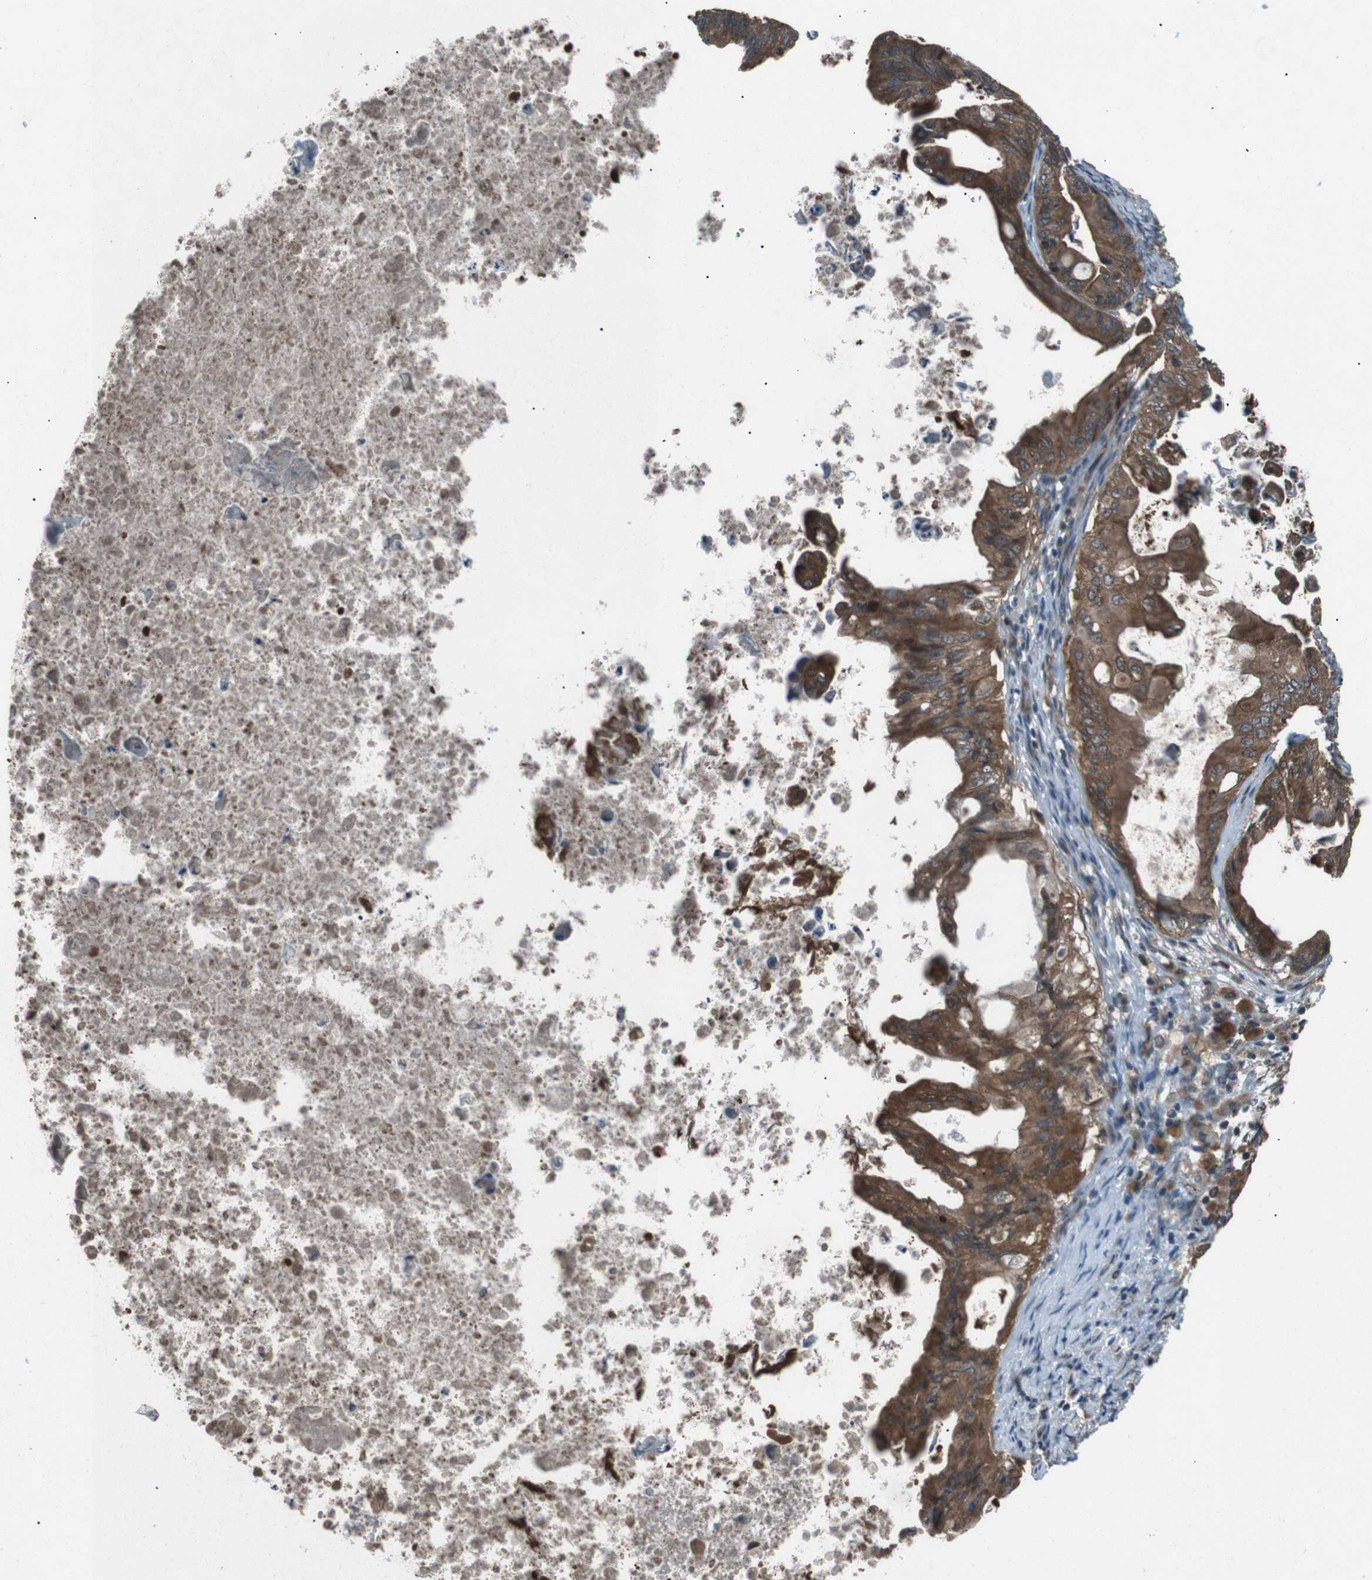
{"staining": {"intensity": "strong", "quantity": ">75%", "location": "cytoplasmic/membranous"}, "tissue": "ovarian cancer", "cell_type": "Tumor cells", "image_type": "cancer", "snomed": [{"axis": "morphology", "description": "Cystadenocarcinoma, mucinous, NOS"}, {"axis": "topography", "description": "Ovary"}], "caption": "Immunohistochemical staining of human mucinous cystadenocarcinoma (ovarian) demonstrates high levels of strong cytoplasmic/membranous staining in approximately >75% of tumor cells. The protein is stained brown, and the nuclei are stained in blue (DAB (3,3'-diaminobenzidine) IHC with brightfield microscopy, high magnification).", "gene": "SLC27A4", "patient": {"sex": "female", "age": 37}}